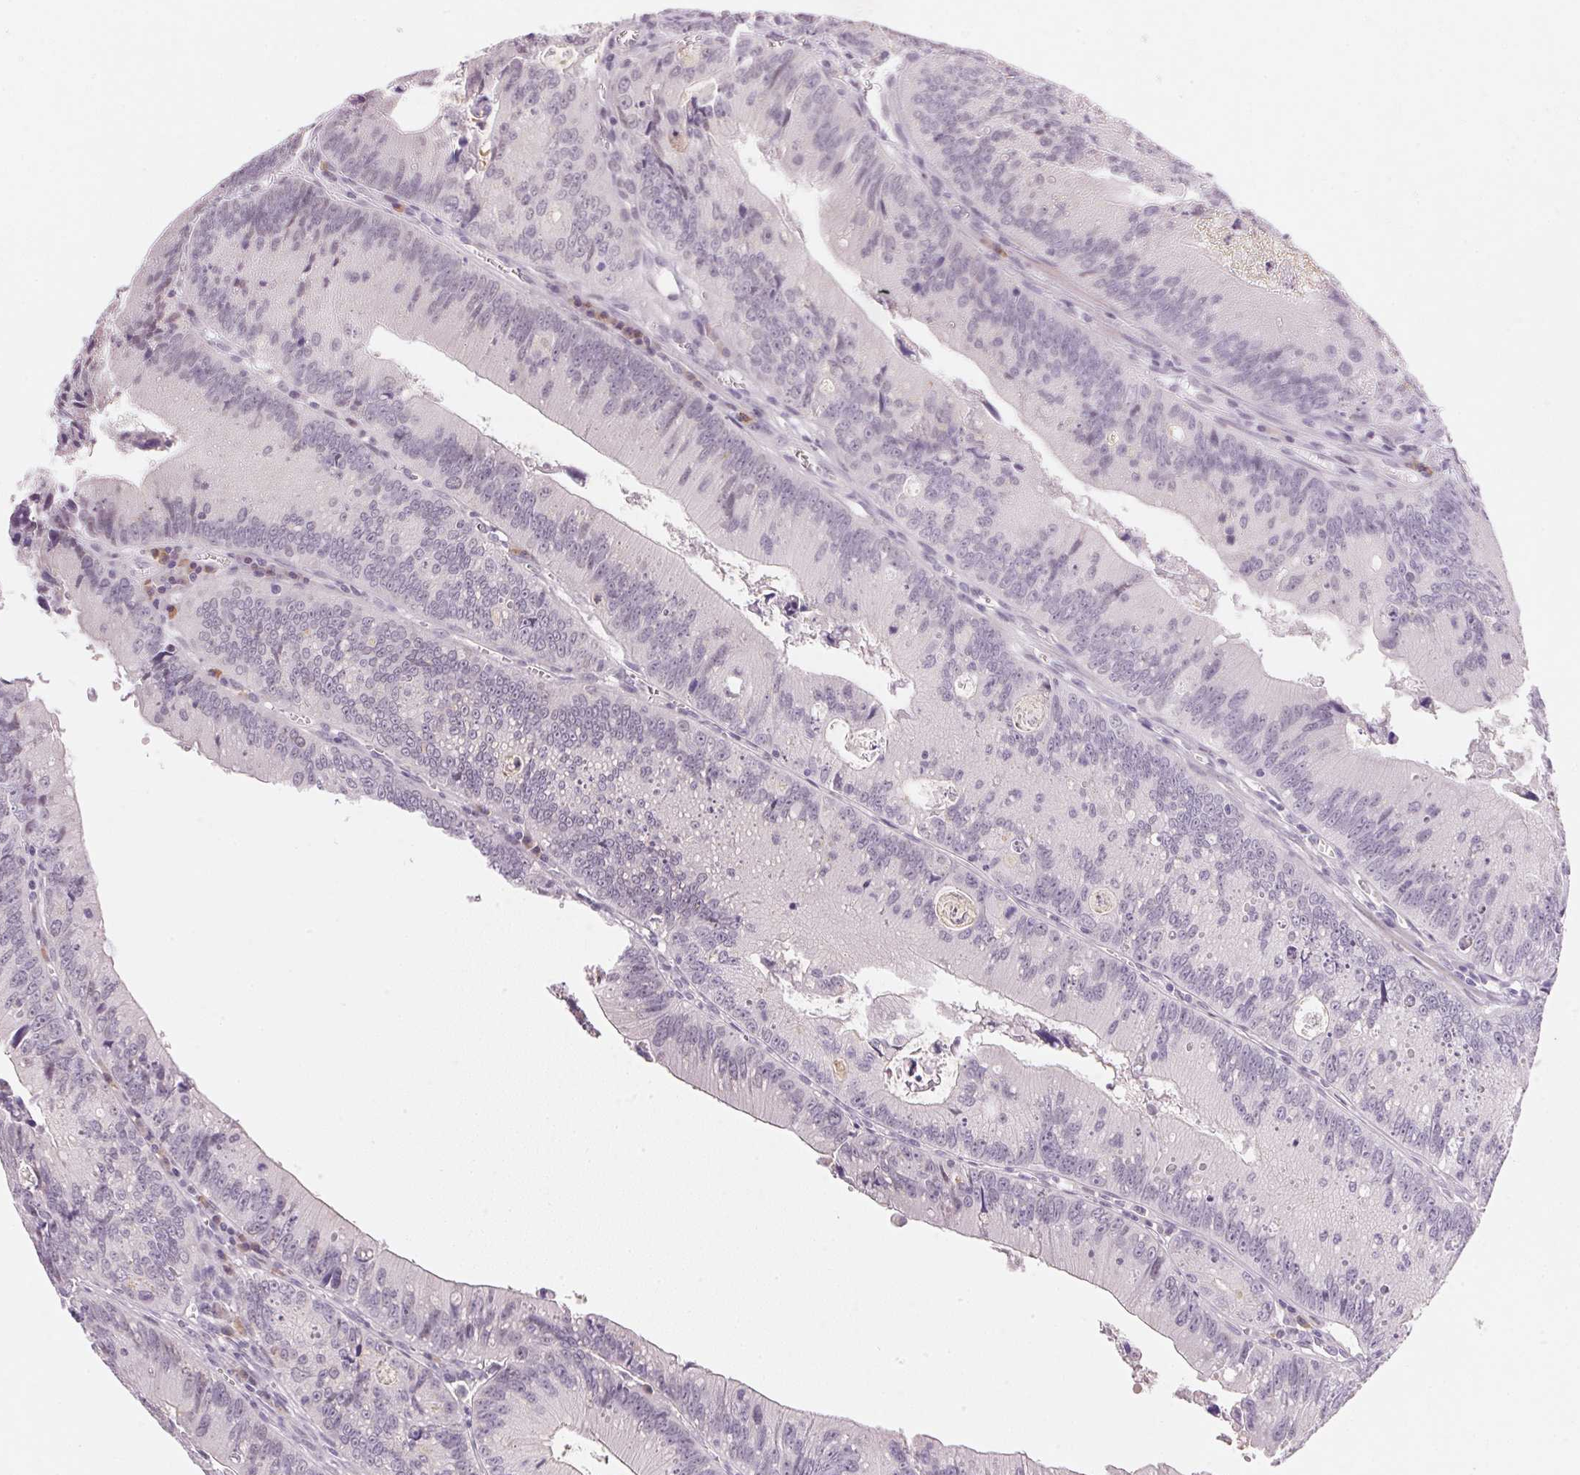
{"staining": {"intensity": "negative", "quantity": "none", "location": "none"}, "tissue": "colorectal cancer", "cell_type": "Tumor cells", "image_type": "cancer", "snomed": [{"axis": "morphology", "description": "Adenocarcinoma, NOS"}, {"axis": "topography", "description": "Rectum"}], "caption": "The histopathology image exhibits no significant expression in tumor cells of colorectal cancer (adenocarcinoma).", "gene": "FNDC4", "patient": {"sex": "female", "age": 81}}